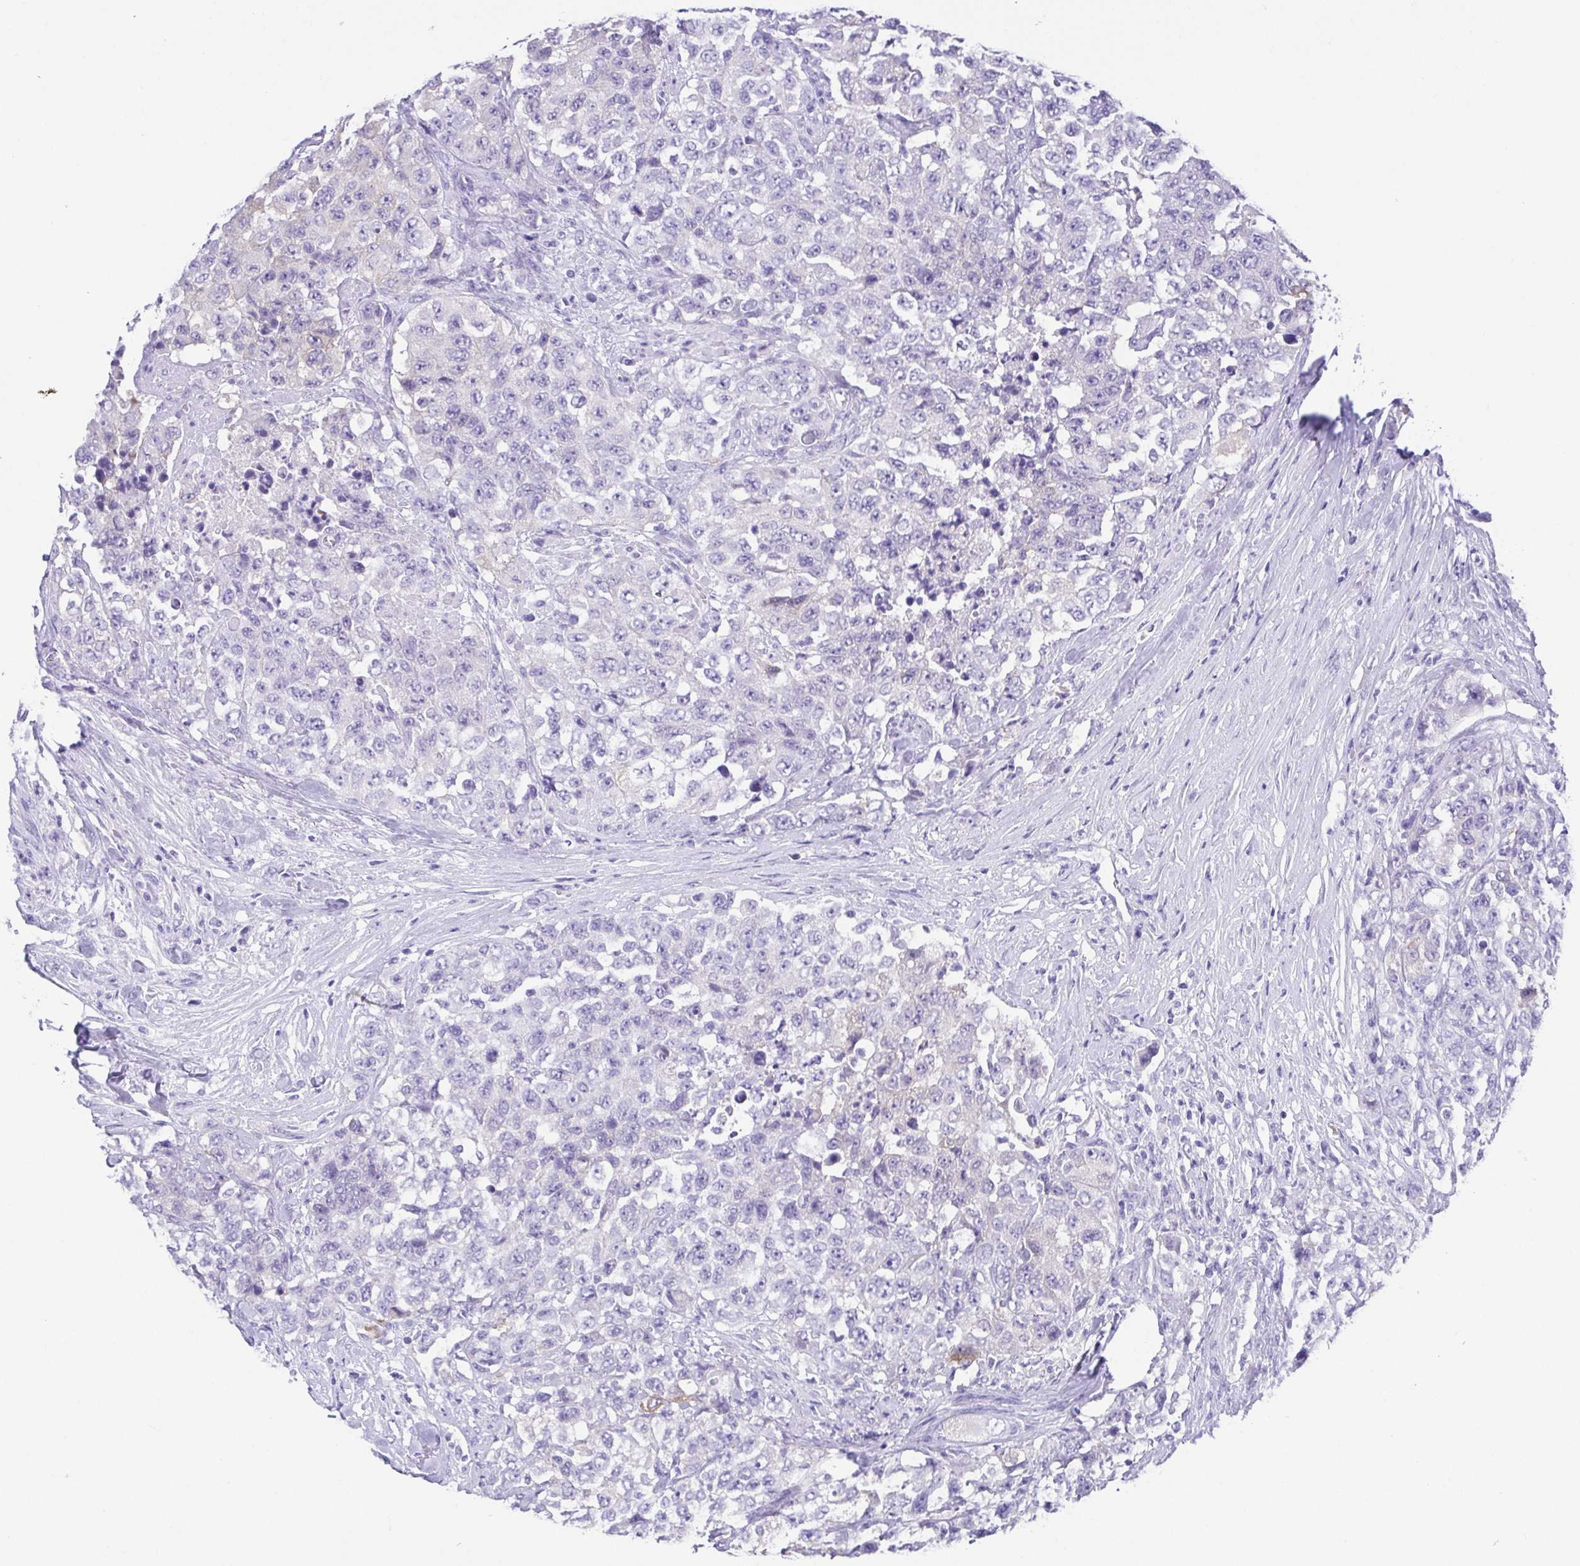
{"staining": {"intensity": "negative", "quantity": "none", "location": "none"}, "tissue": "urothelial cancer", "cell_type": "Tumor cells", "image_type": "cancer", "snomed": [{"axis": "morphology", "description": "Urothelial carcinoma, High grade"}, {"axis": "topography", "description": "Urinary bladder"}], "caption": "High-grade urothelial carcinoma stained for a protein using immunohistochemistry demonstrates no positivity tumor cells.", "gene": "SPATA4", "patient": {"sex": "female", "age": 78}}